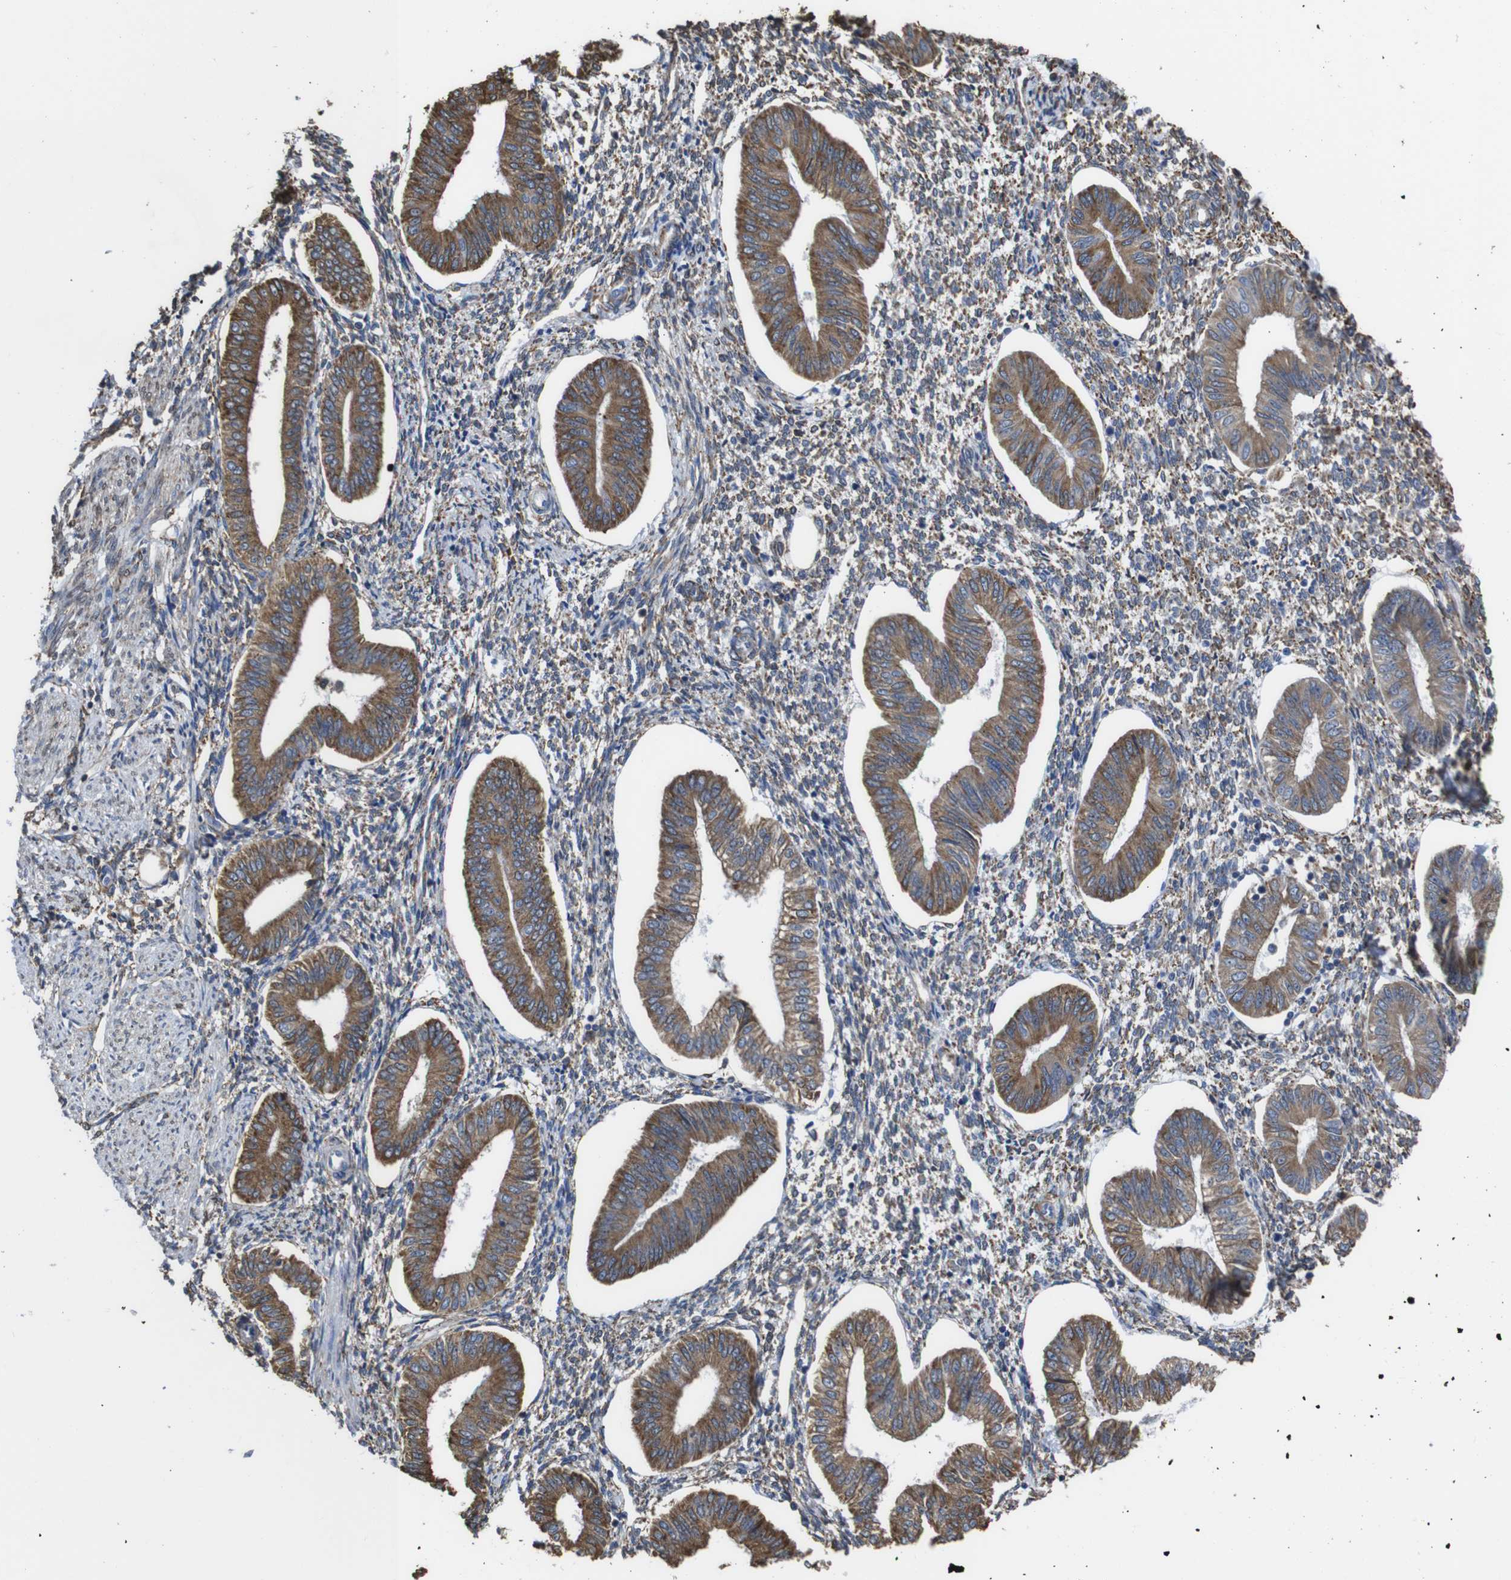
{"staining": {"intensity": "moderate", "quantity": ">75%", "location": "cytoplasmic/membranous"}, "tissue": "endometrium", "cell_type": "Cells in endometrial stroma", "image_type": "normal", "snomed": [{"axis": "morphology", "description": "Normal tissue, NOS"}, {"axis": "topography", "description": "Endometrium"}], "caption": "Endometrium stained with DAB immunohistochemistry (IHC) reveals medium levels of moderate cytoplasmic/membranous positivity in approximately >75% of cells in endometrial stroma.", "gene": "PPIB", "patient": {"sex": "female", "age": 50}}